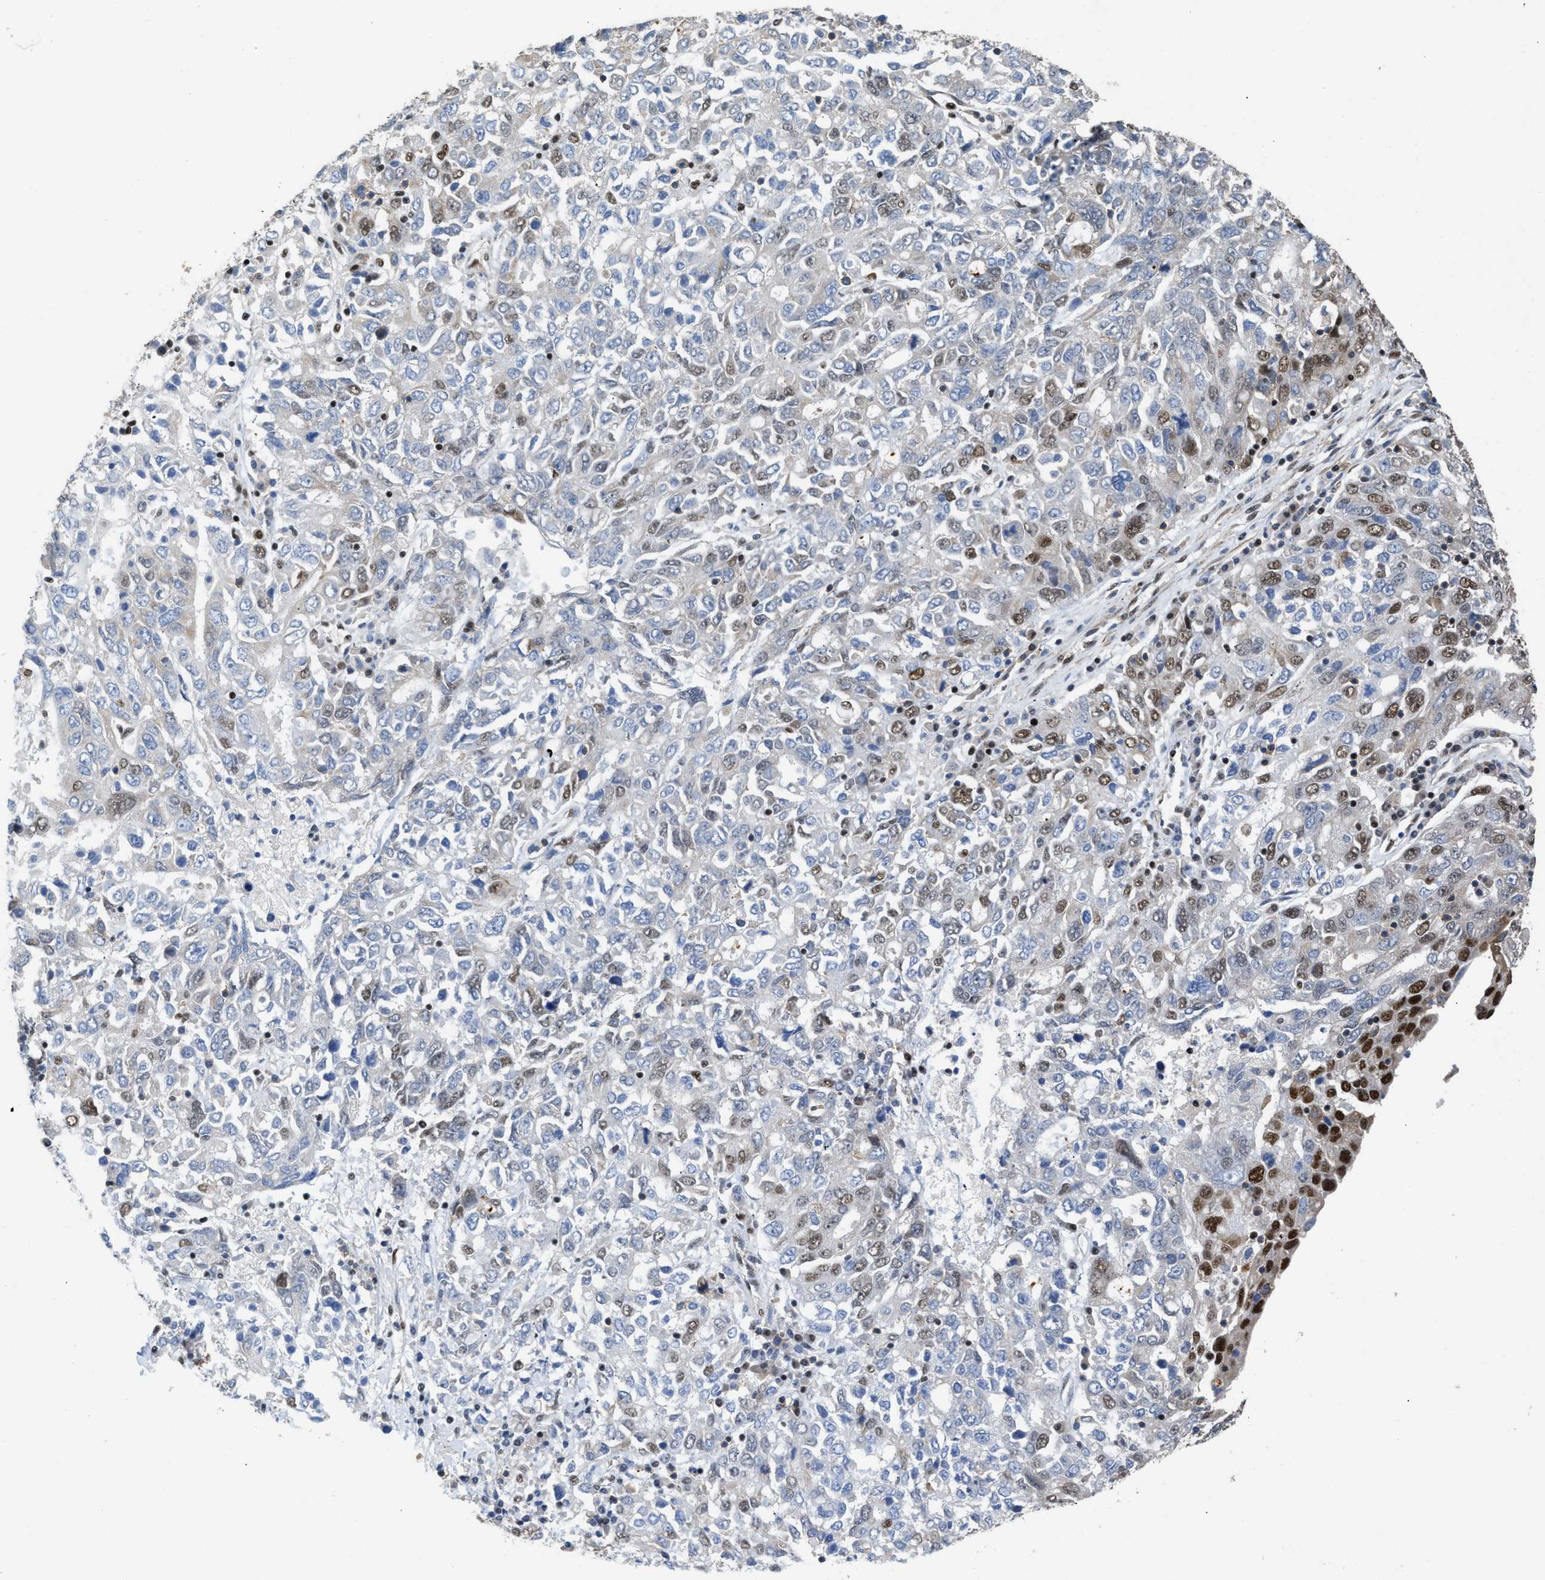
{"staining": {"intensity": "moderate", "quantity": "<25%", "location": "nuclear"}, "tissue": "ovarian cancer", "cell_type": "Tumor cells", "image_type": "cancer", "snomed": [{"axis": "morphology", "description": "Carcinoma, endometroid"}, {"axis": "topography", "description": "Ovary"}], "caption": "The photomicrograph reveals immunohistochemical staining of endometroid carcinoma (ovarian). There is moderate nuclear positivity is identified in about <25% of tumor cells.", "gene": "SCAF4", "patient": {"sex": "female", "age": 62}}